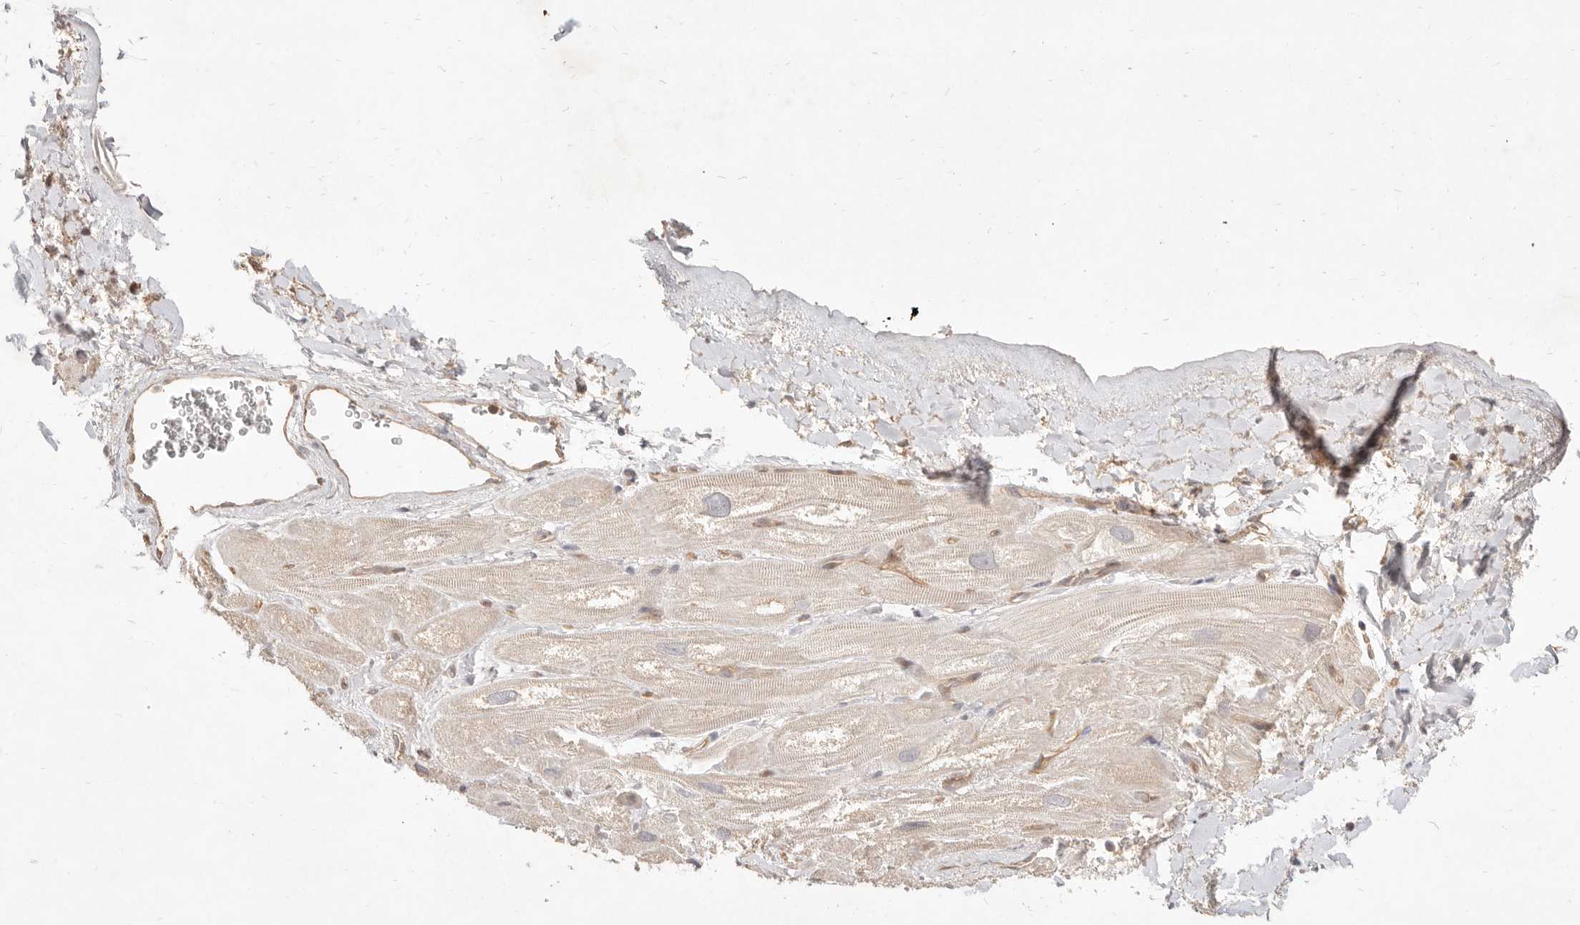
{"staining": {"intensity": "weak", "quantity": "<25%", "location": "cytoplasmic/membranous,nuclear"}, "tissue": "heart muscle", "cell_type": "Cardiomyocytes", "image_type": "normal", "snomed": [{"axis": "morphology", "description": "Normal tissue, NOS"}, {"axis": "topography", "description": "Heart"}], "caption": "Heart muscle stained for a protein using IHC shows no positivity cardiomyocytes.", "gene": "MEP1A", "patient": {"sex": "male", "age": 49}}